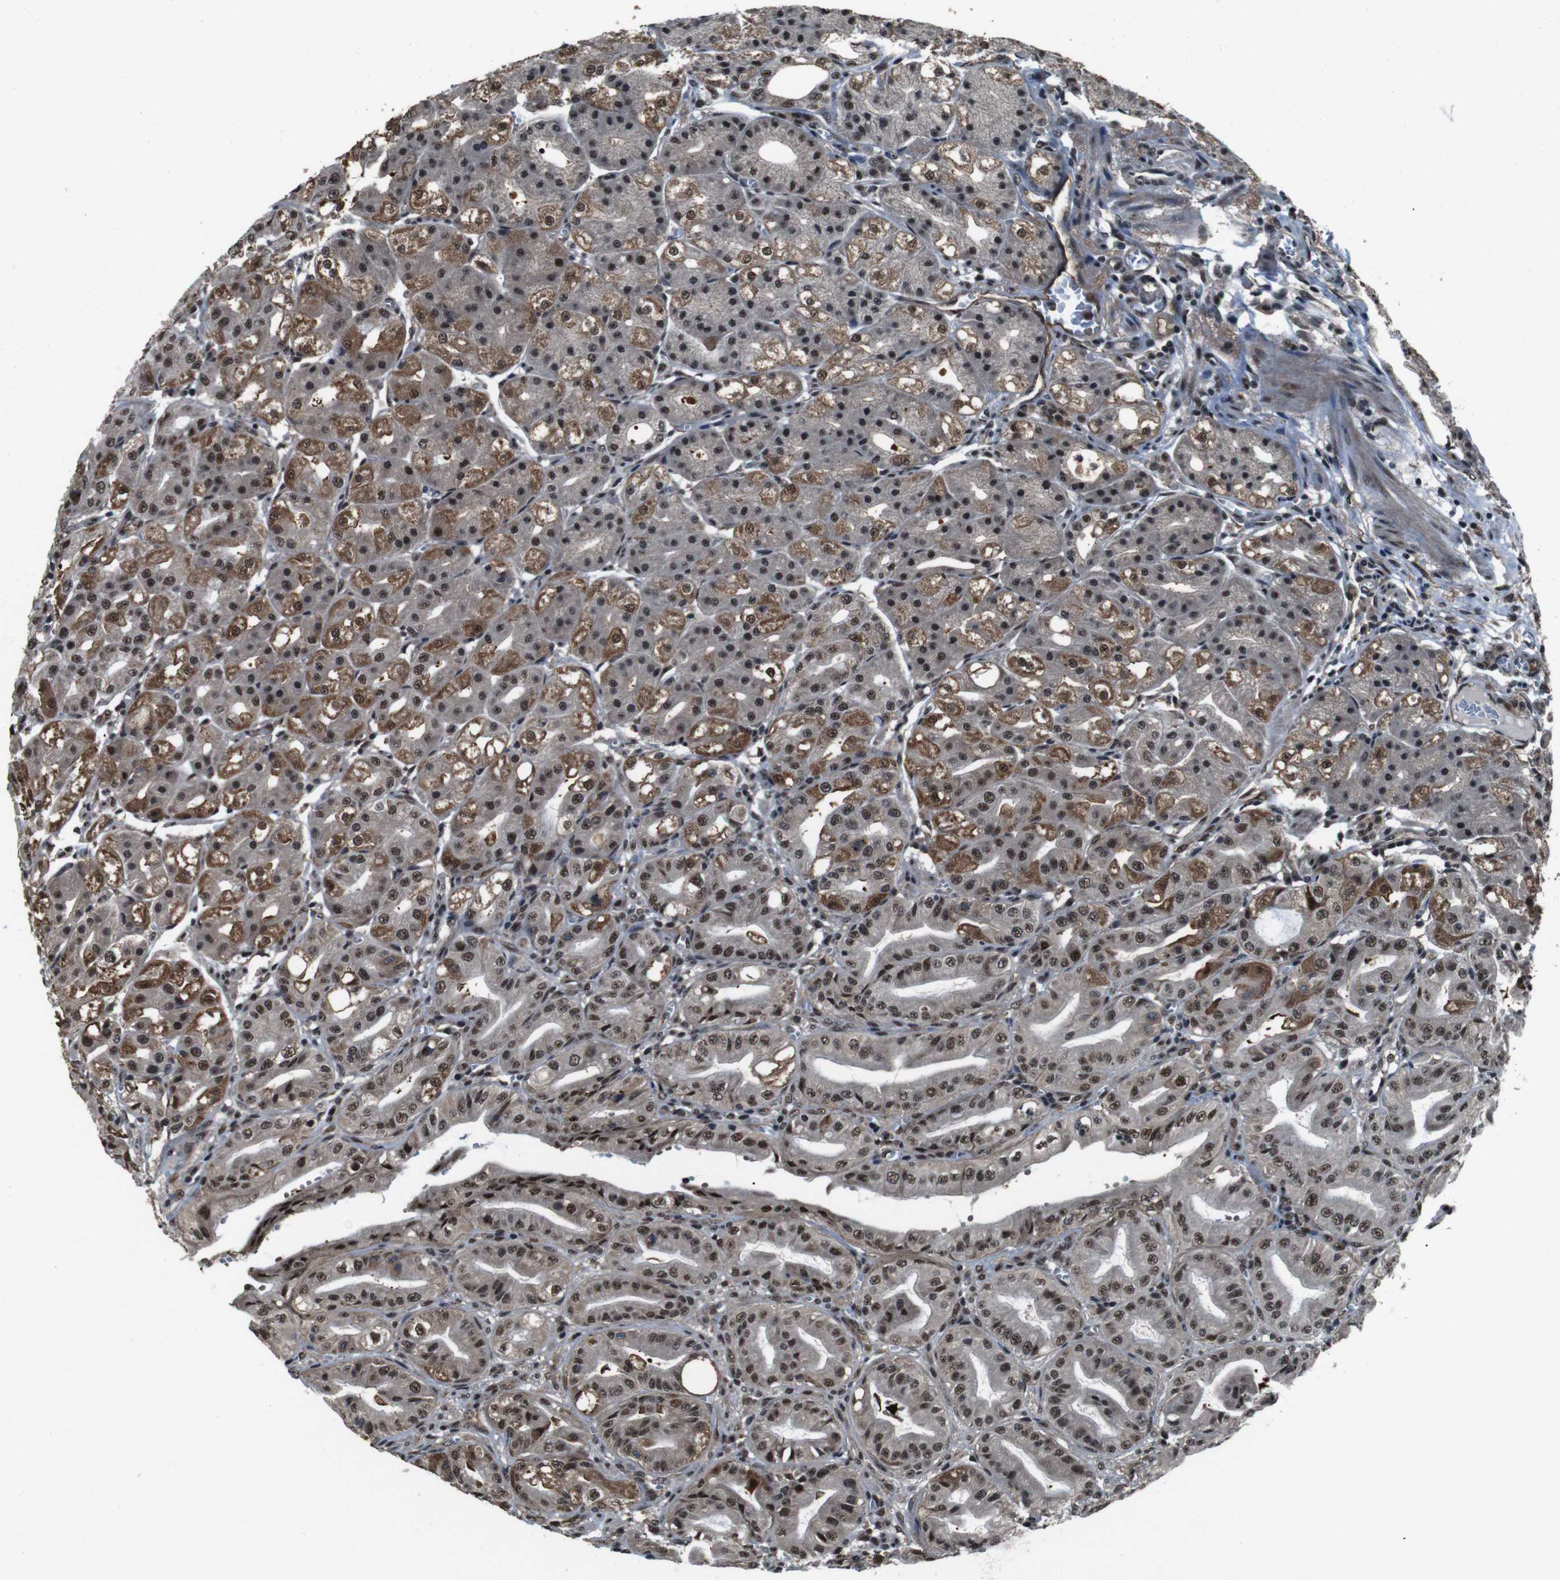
{"staining": {"intensity": "strong", "quantity": ">75%", "location": "cytoplasmic/membranous,nuclear"}, "tissue": "stomach", "cell_type": "Glandular cells", "image_type": "normal", "snomed": [{"axis": "morphology", "description": "Normal tissue, NOS"}, {"axis": "topography", "description": "Stomach, lower"}], "caption": "Immunohistochemistry of unremarkable stomach reveals high levels of strong cytoplasmic/membranous,nuclear staining in about >75% of glandular cells.", "gene": "NR4A2", "patient": {"sex": "male", "age": 71}}